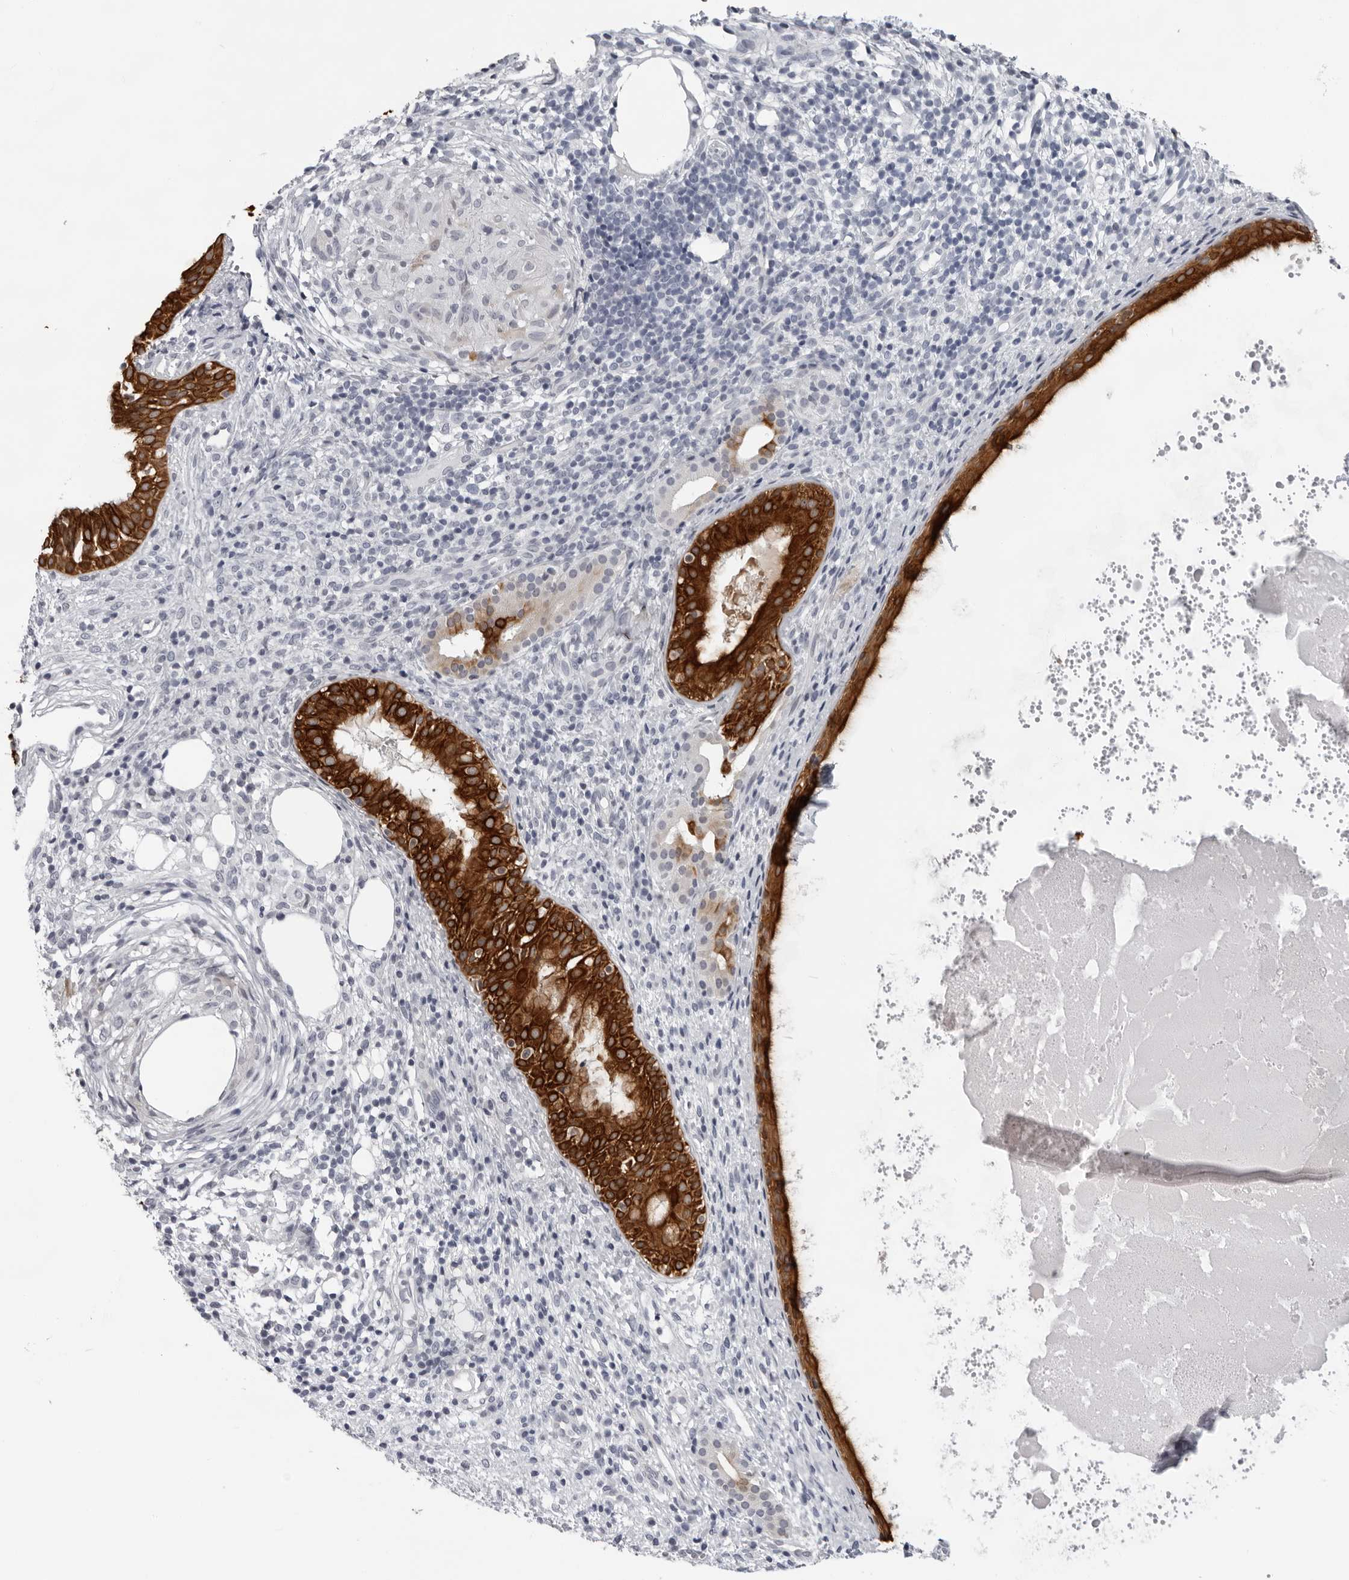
{"staining": {"intensity": "strong", "quantity": ">75%", "location": "cytoplasmic/membranous"}, "tissue": "nasopharynx", "cell_type": "Respiratory epithelial cells", "image_type": "normal", "snomed": [{"axis": "morphology", "description": "Normal tissue, NOS"}, {"axis": "topography", "description": "Nasopharynx"}], "caption": "A micrograph of nasopharynx stained for a protein exhibits strong cytoplasmic/membranous brown staining in respiratory epithelial cells. Using DAB (3,3'-diaminobenzidine) (brown) and hematoxylin (blue) stains, captured at high magnification using brightfield microscopy.", "gene": "CCDC28B", "patient": {"sex": "male", "age": 22}}